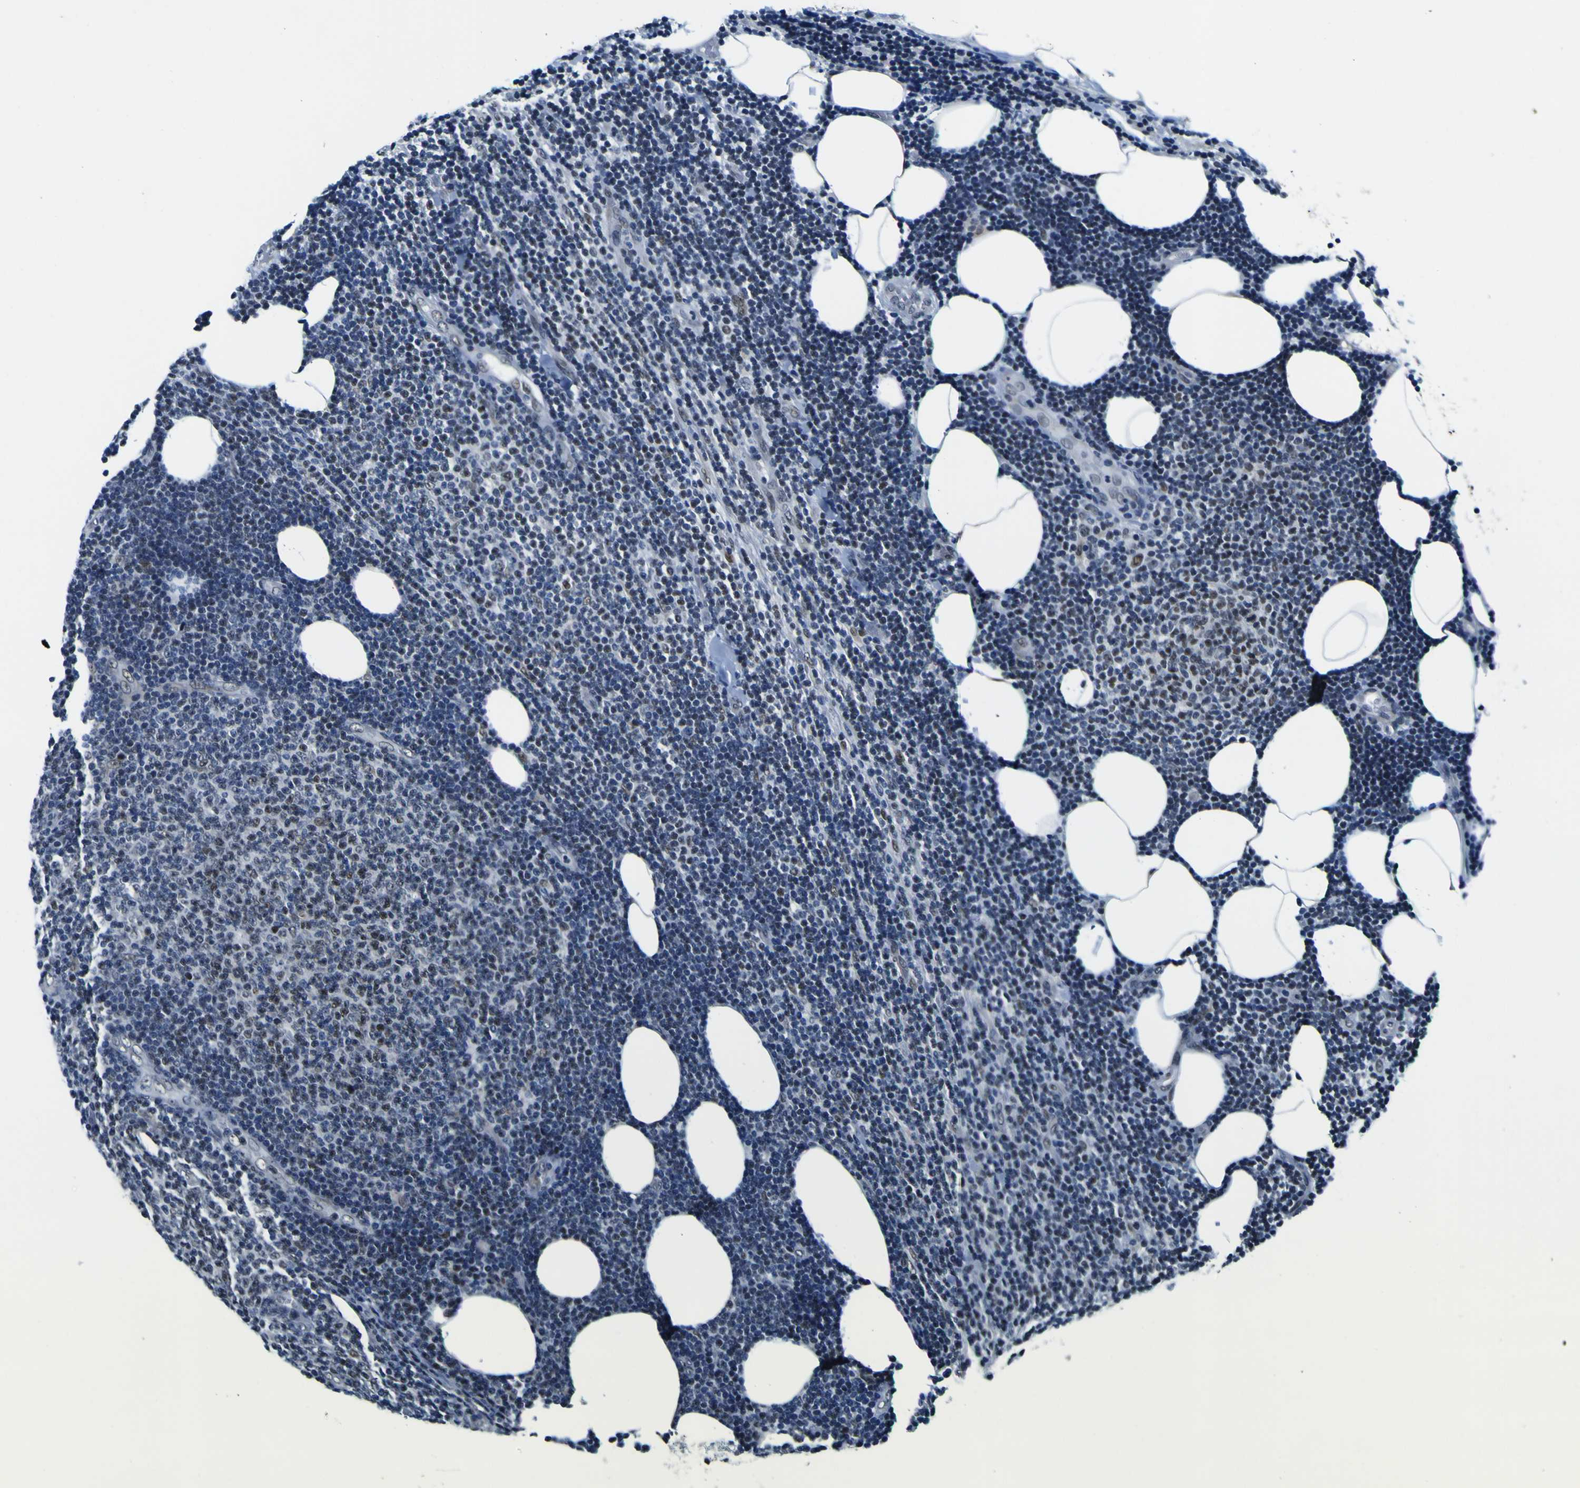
{"staining": {"intensity": "negative", "quantity": "none", "location": "none"}, "tissue": "lymphoma", "cell_type": "Tumor cells", "image_type": "cancer", "snomed": [{"axis": "morphology", "description": "Malignant lymphoma, non-Hodgkin's type, Low grade"}, {"axis": "topography", "description": "Lymph node"}], "caption": "Immunohistochemistry (IHC) image of human lymphoma stained for a protein (brown), which reveals no positivity in tumor cells. The staining was performed using DAB to visualize the protein expression in brown, while the nuclei were stained in blue with hematoxylin (Magnification: 20x).", "gene": "CUL4B", "patient": {"sex": "male", "age": 66}}